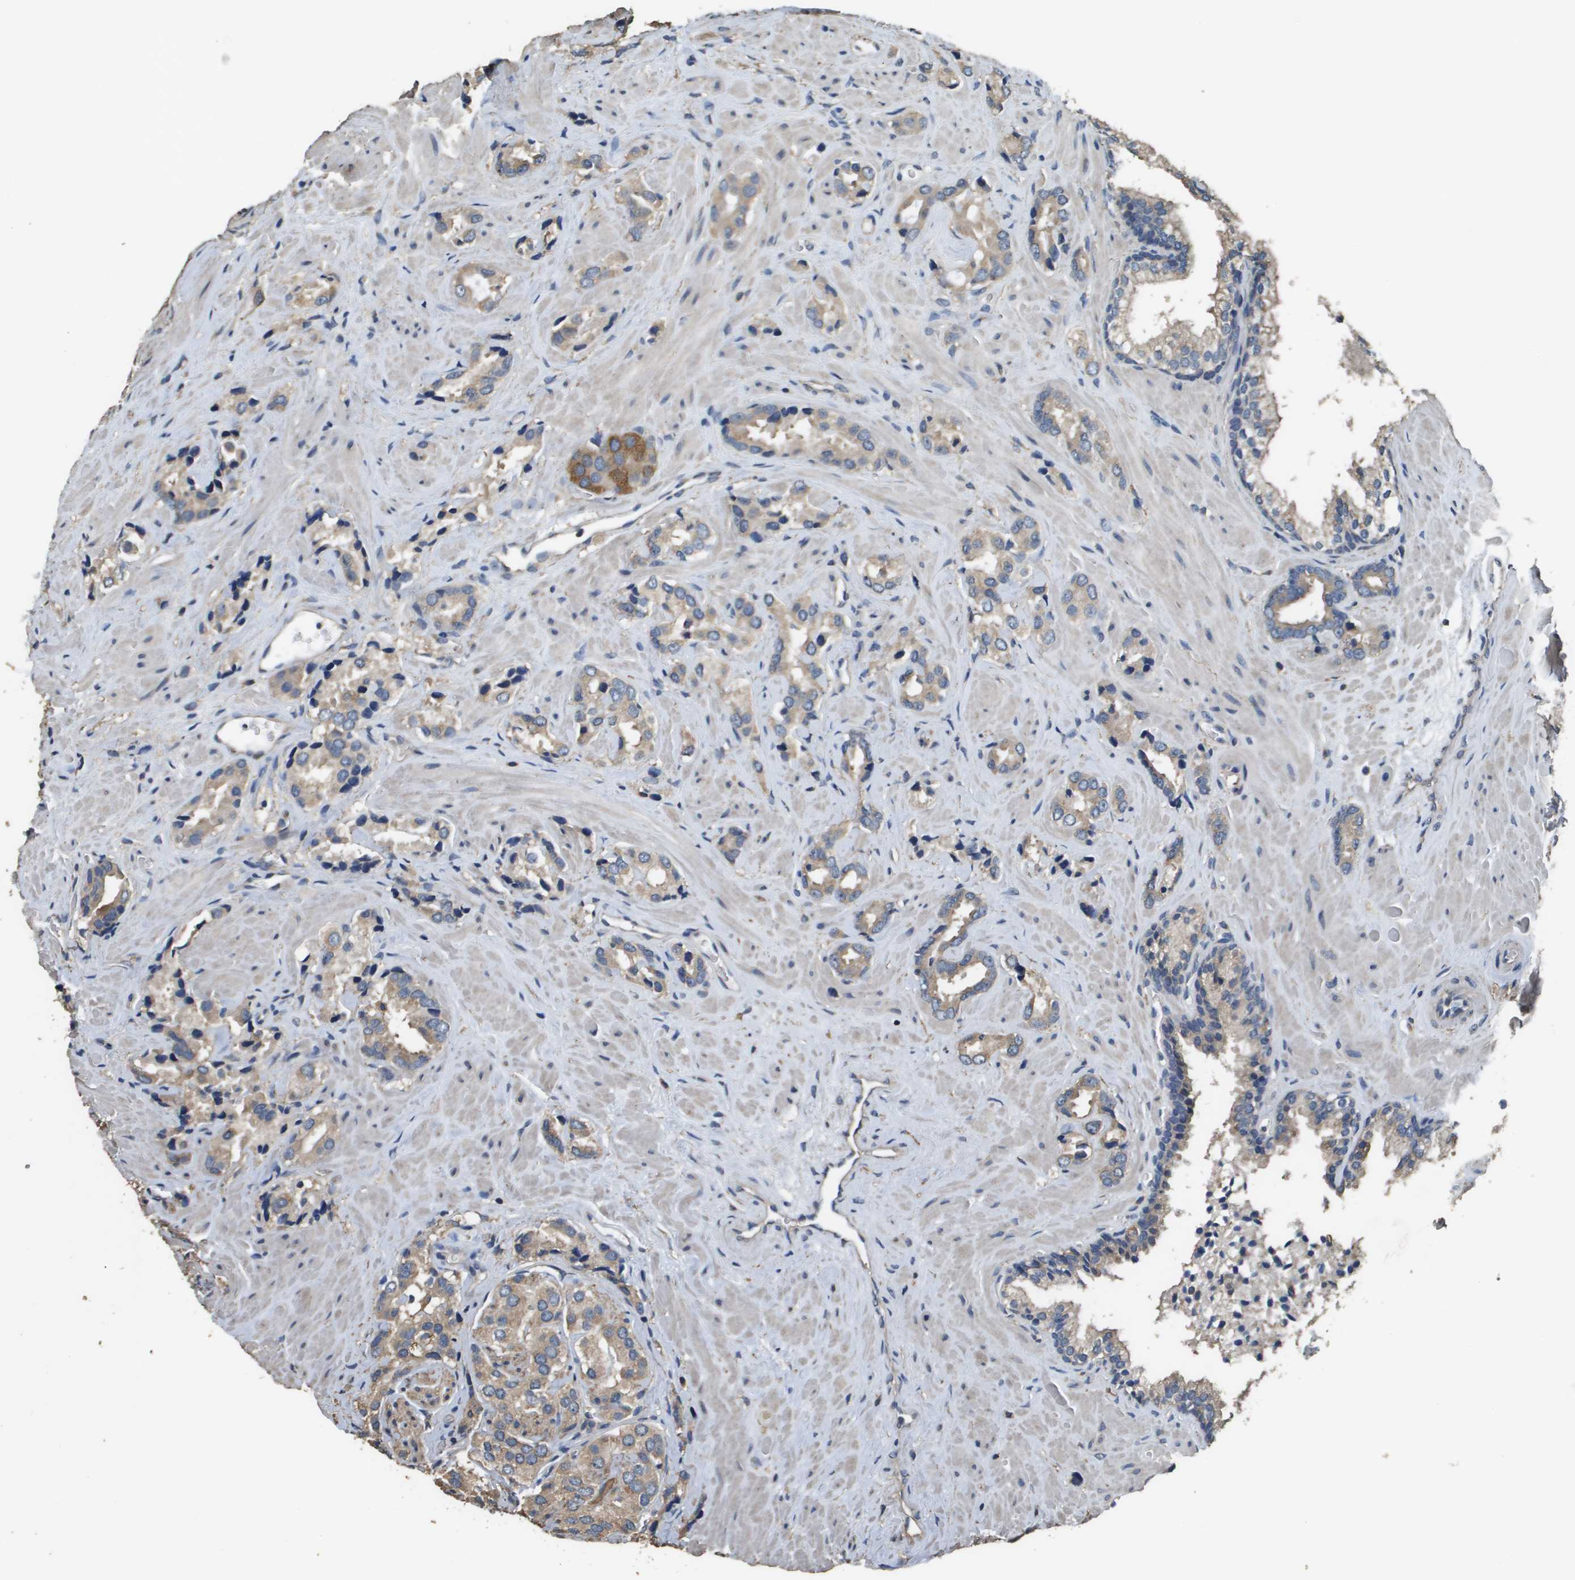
{"staining": {"intensity": "weak", "quantity": ">75%", "location": "cytoplasmic/membranous"}, "tissue": "prostate cancer", "cell_type": "Tumor cells", "image_type": "cancer", "snomed": [{"axis": "morphology", "description": "Adenocarcinoma, High grade"}, {"axis": "topography", "description": "Prostate"}], "caption": "Immunohistochemical staining of high-grade adenocarcinoma (prostate) demonstrates weak cytoplasmic/membranous protein staining in approximately >75% of tumor cells.", "gene": "RAB6B", "patient": {"sex": "male", "age": 64}}